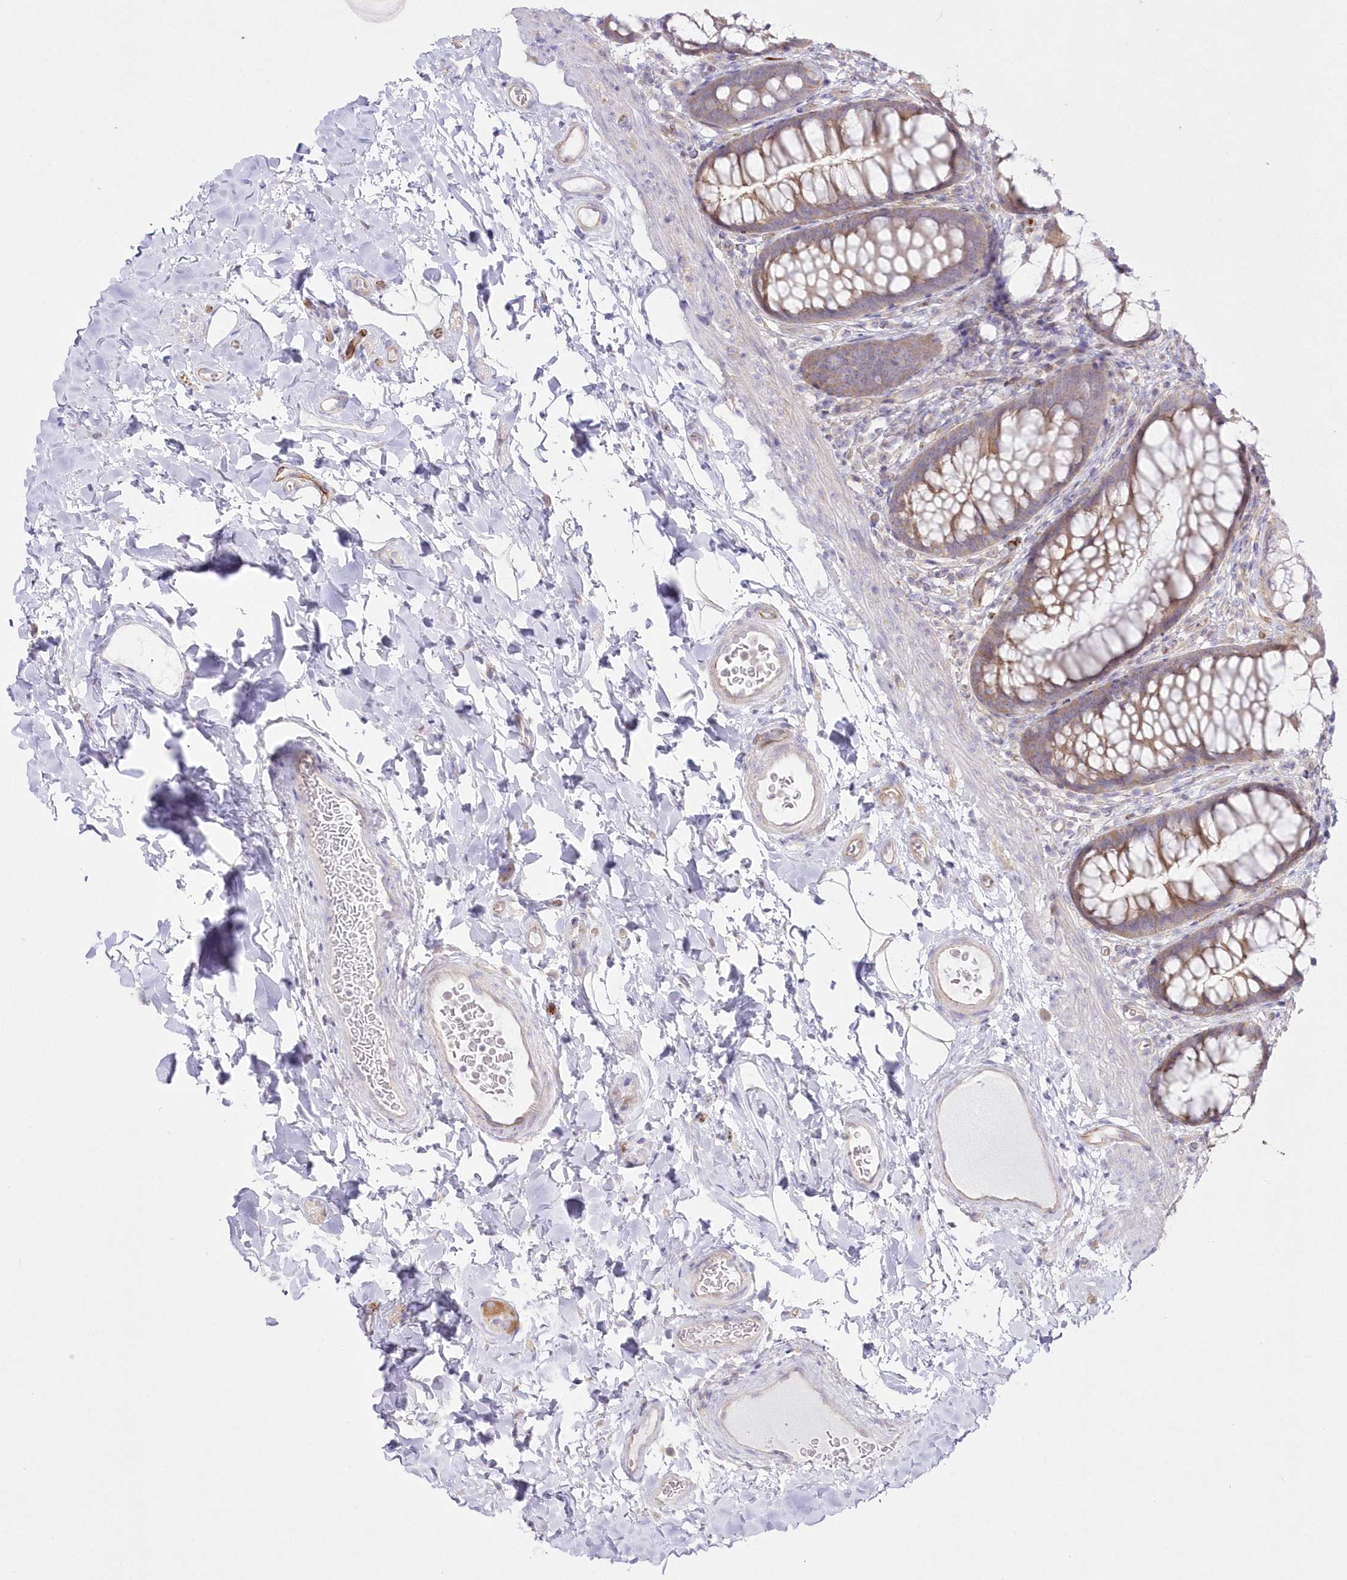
{"staining": {"intensity": "negative", "quantity": "none", "location": "none"}, "tissue": "colon", "cell_type": "Endothelial cells", "image_type": "normal", "snomed": [{"axis": "morphology", "description": "Normal tissue, NOS"}, {"axis": "topography", "description": "Colon"}], "caption": "Immunohistochemistry of unremarkable colon shows no positivity in endothelial cells.", "gene": "ZNF843", "patient": {"sex": "female", "age": 62}}